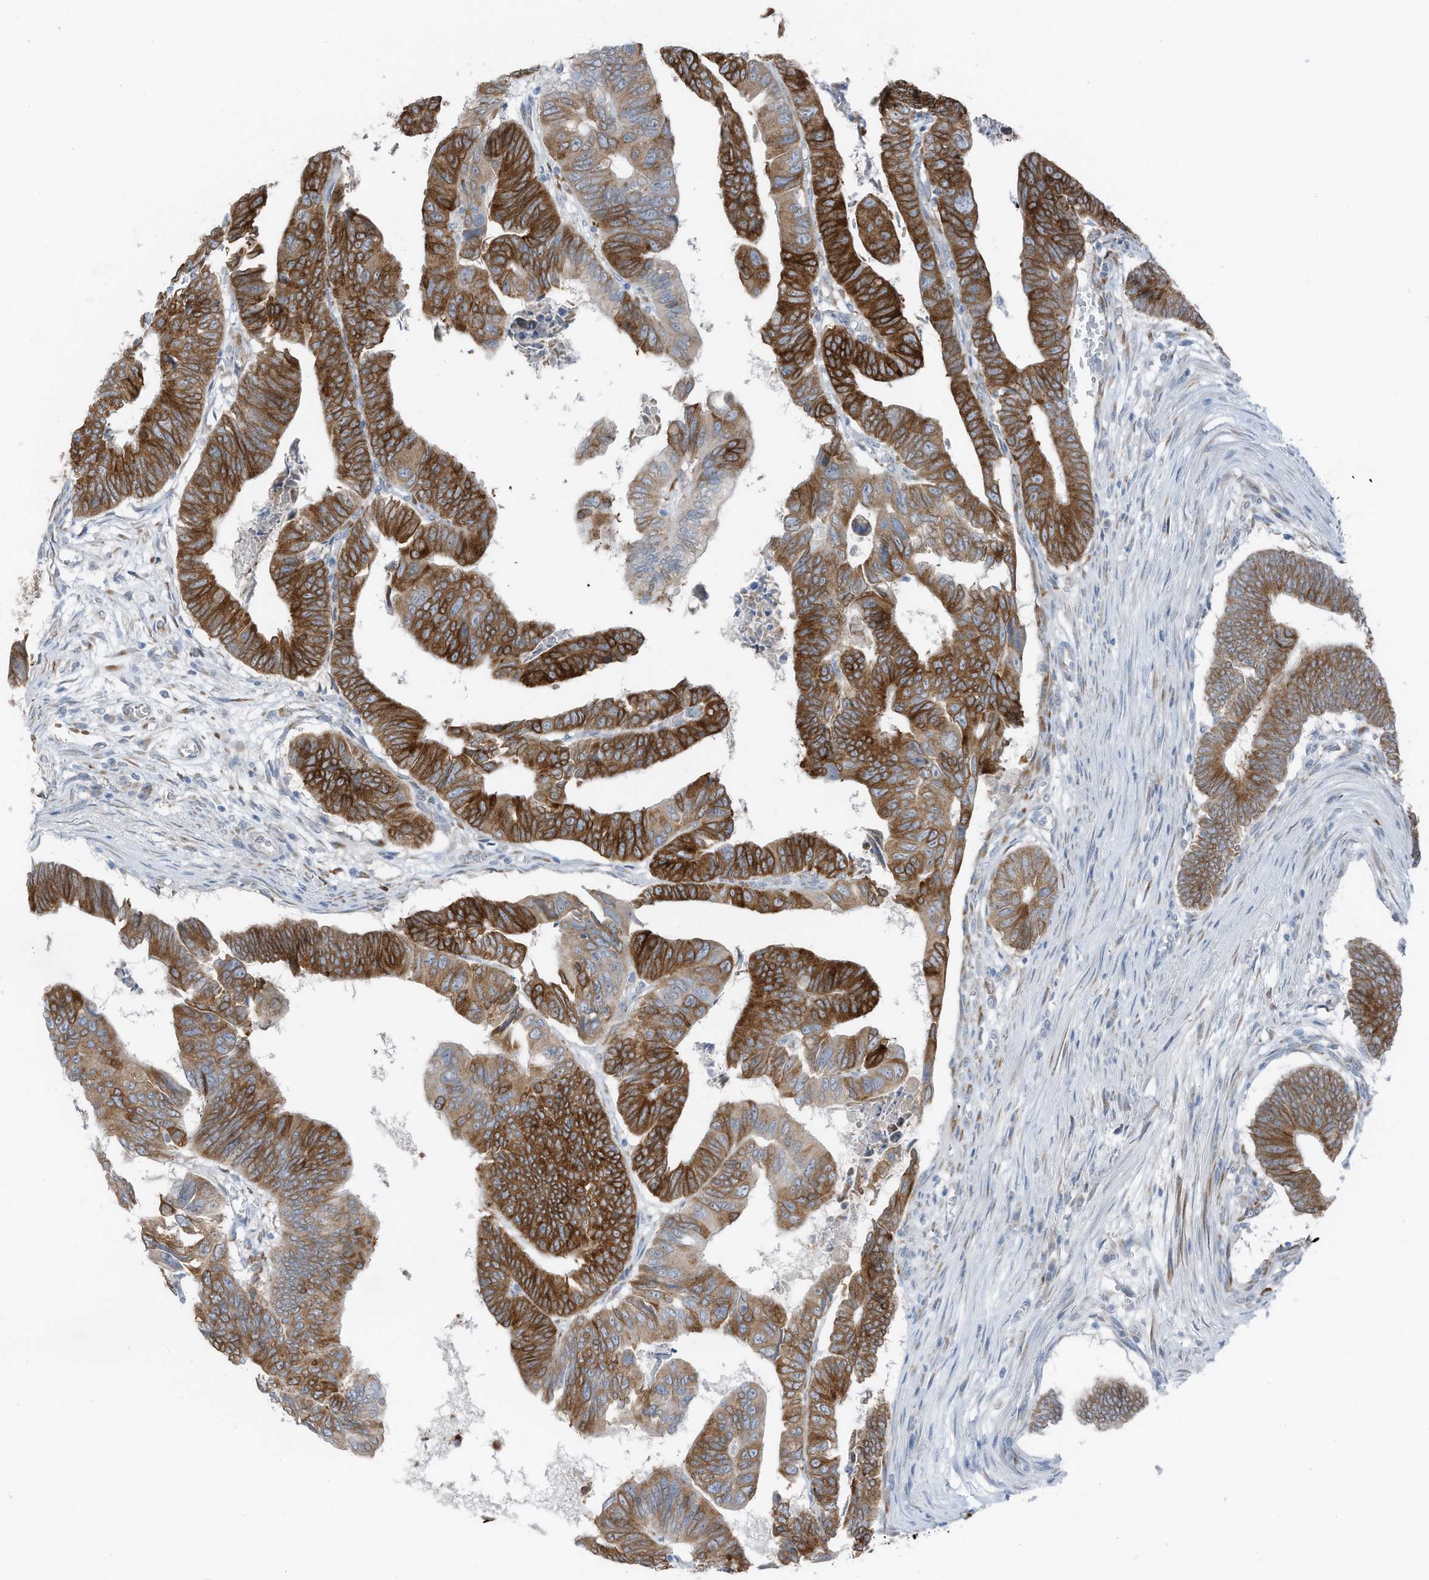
{"staining": {"intensity": "strong", "quantity": ">75%", "location": "cytoplasmic/membranous"}, "tissue": "colorectal cancer", "cell_type": "Tumor cells", "image_type": "cancer", "snomed": [{"axis": "morphology", "description": "Adenocarcinoma, NOS"}, {"axis": "topography", "description": "Rectum"}], "caption": "IHC of adenocarcinoma (colorectal) exhibits high levels of strong cytoplasmic/membranous positivity in approximately >75% of tumor cells. IHC stains the protein of interest in brown and the nuclei are stained blue.", "gene": "ARHGEF33", "patient": {"sex": "female", "age": 65}}